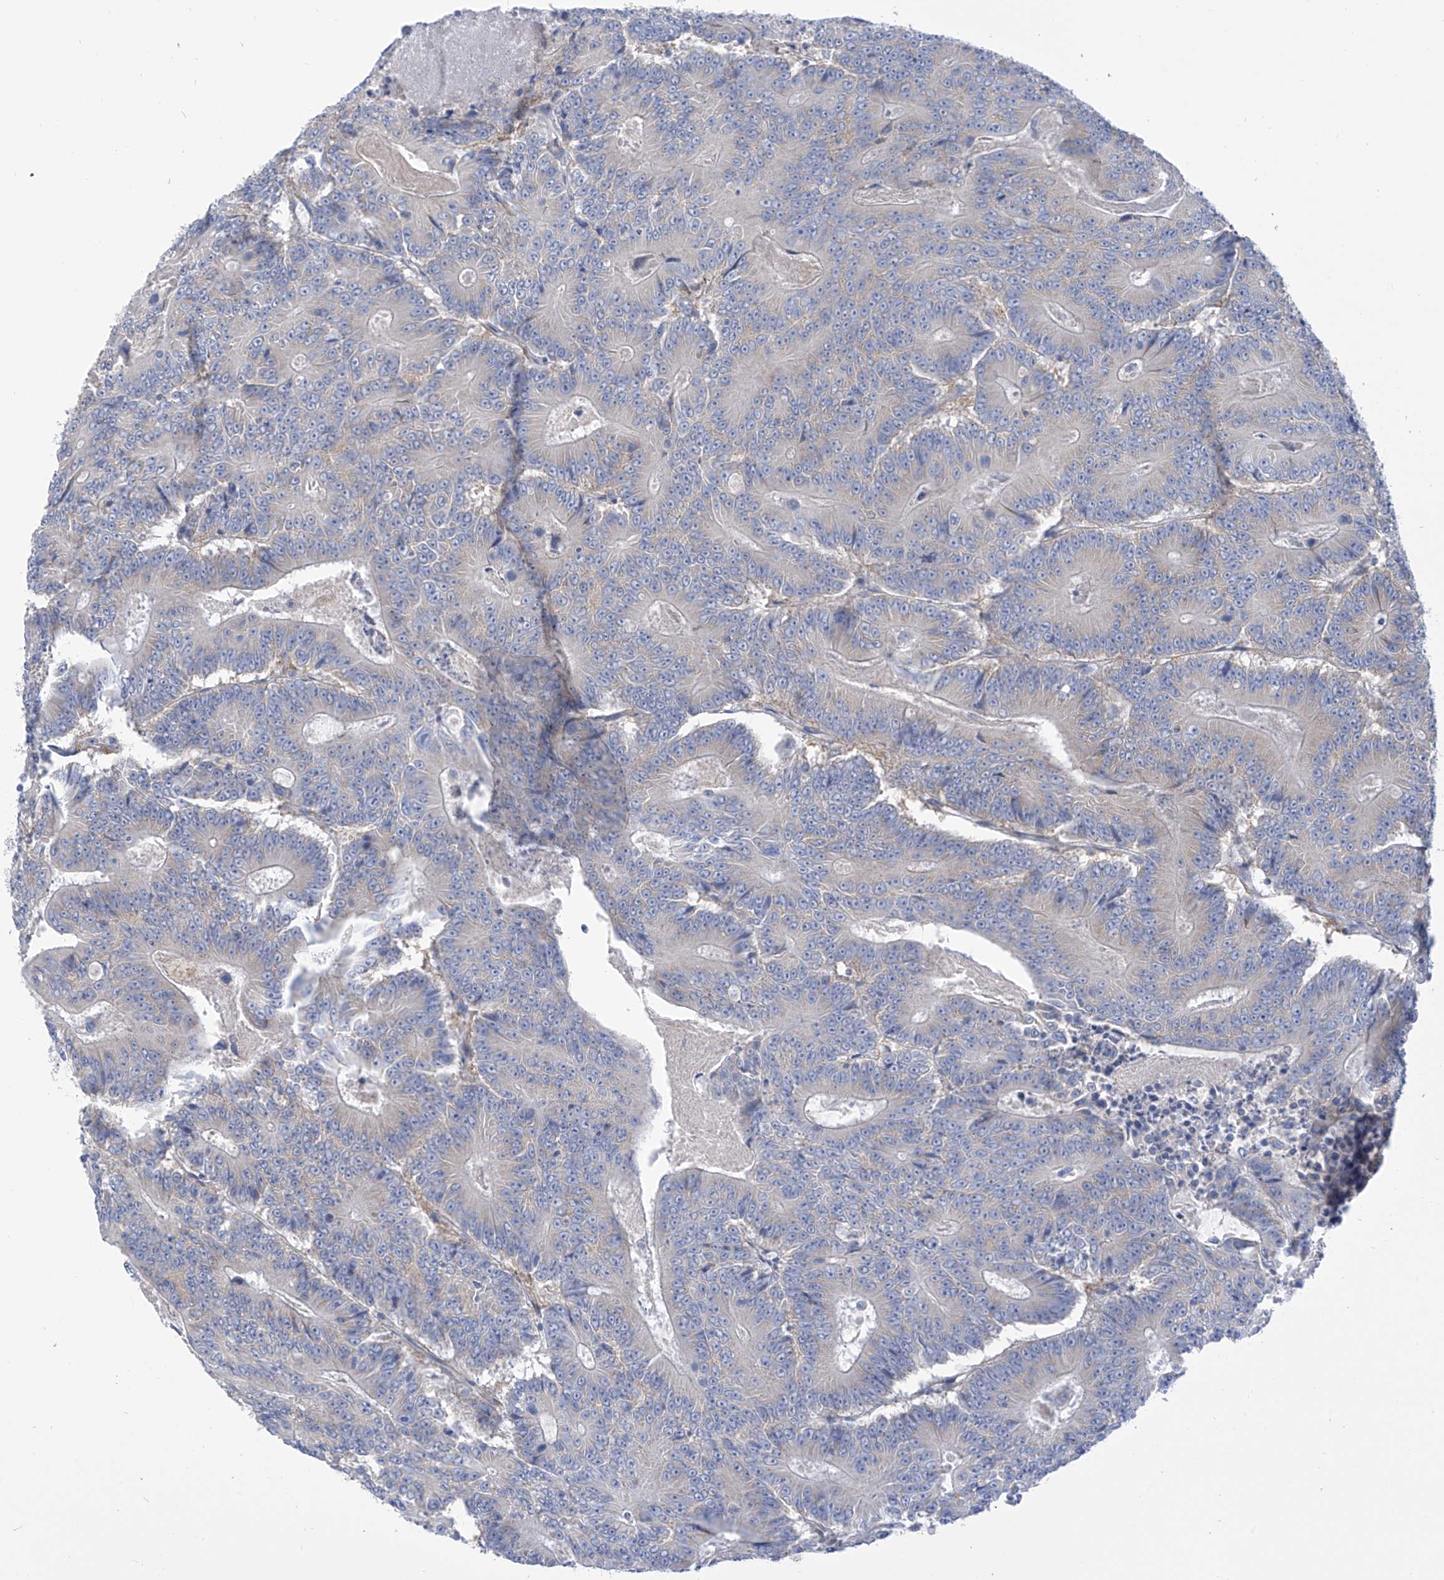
{"staining": {"intensity": "negative", "quantity": "none", "location": "none"}, "tissue": "colorectal cancer", "cell_type": "Tumor cells", "image_type": "cancer", "snomed": [{"axis": "morphology", "description": "Adenocarcinoma, NOS"}, {"axis": "topography", "description": "Colon"}], "caption": "Immunohistochemical staining of colorectal adenocarcinoma exhibits no significant expression in tumor cells.", "gene": "FABP2", "patient": {"sex": "male", "age": 83}}